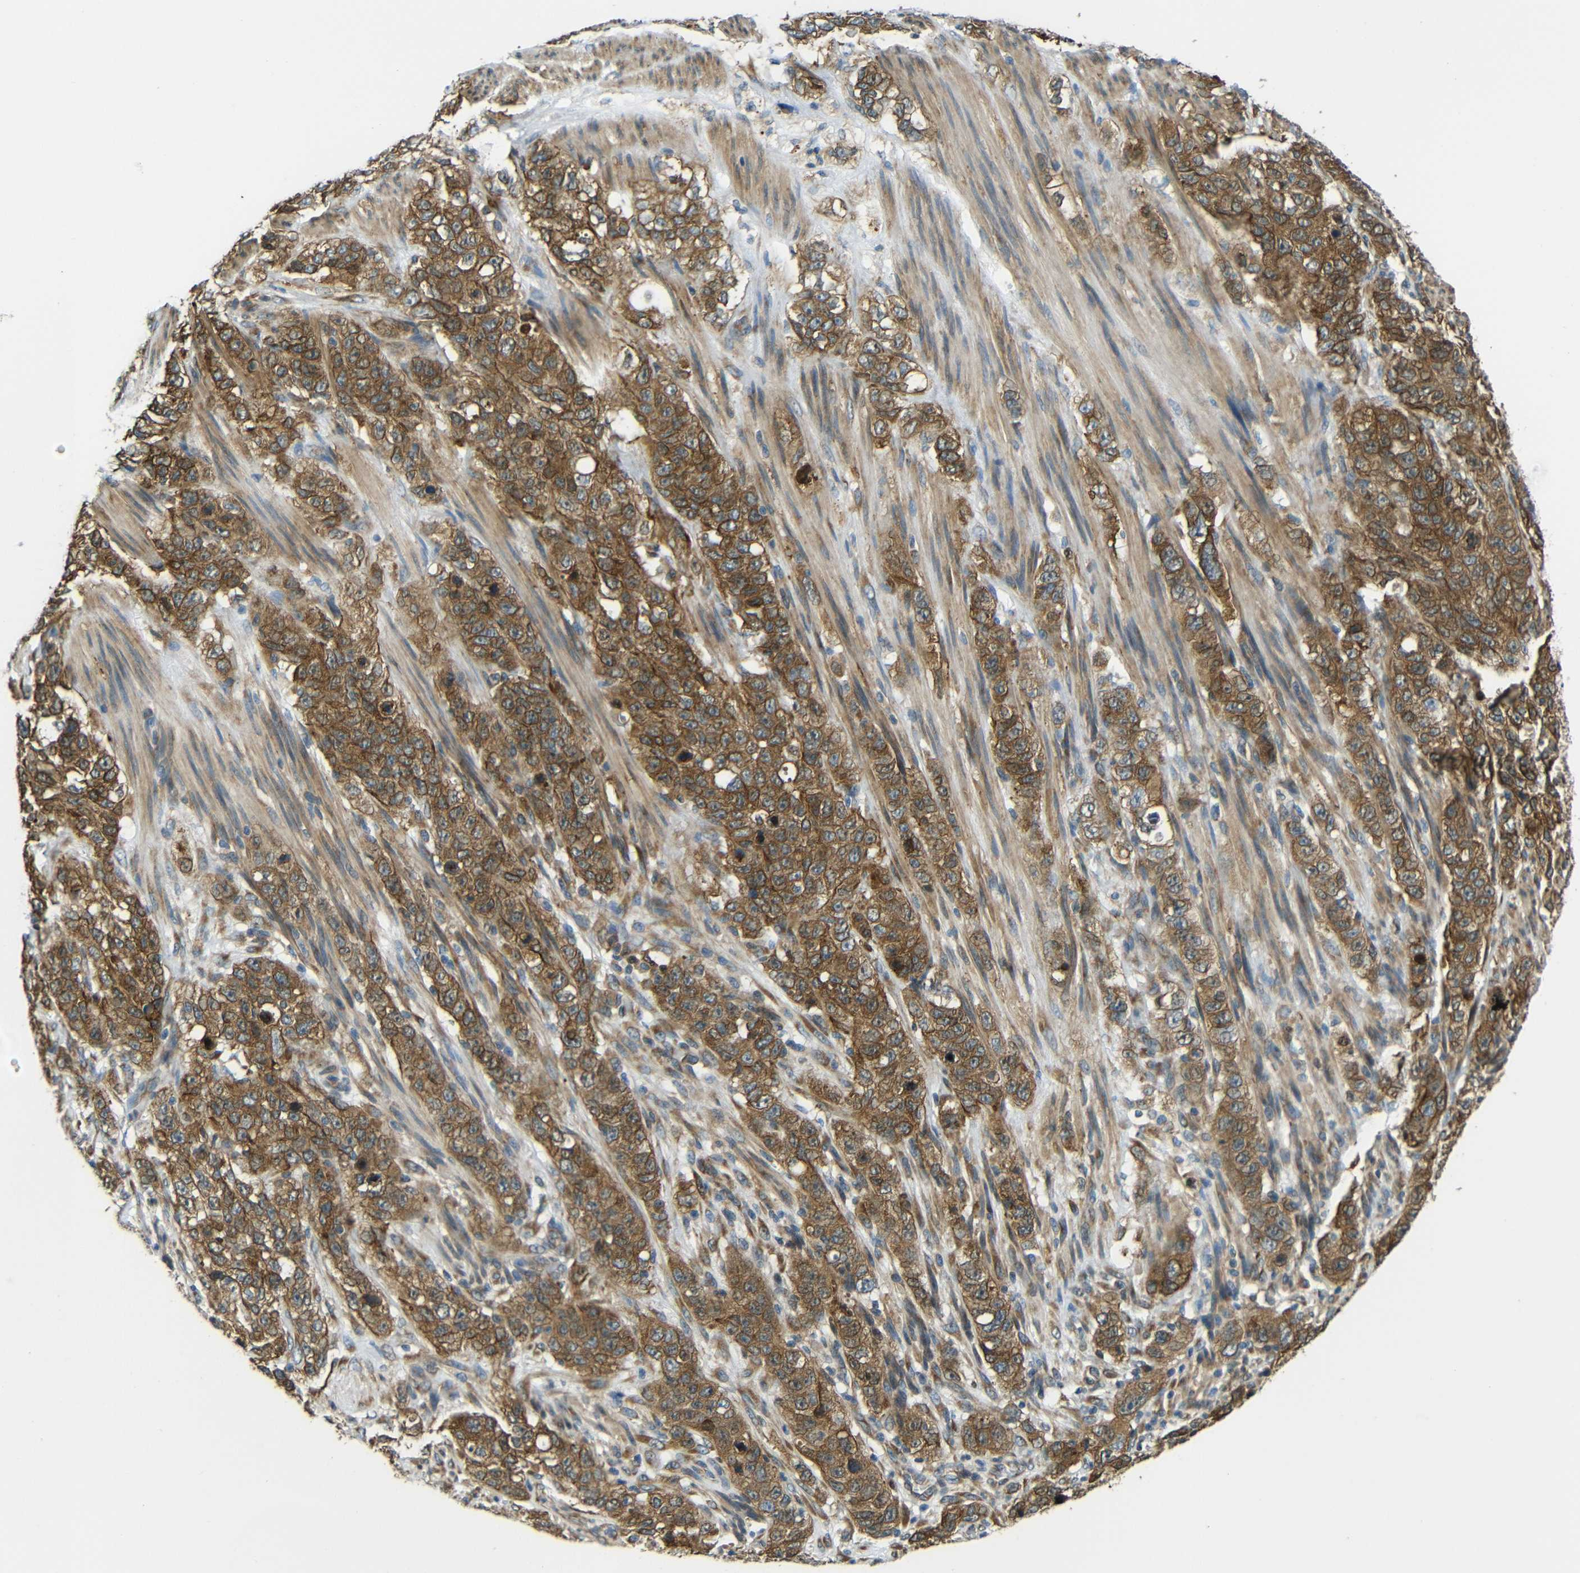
{"staining": {"intensity": "moderate", "quantity": ">75%", "location": "cytoplasmic/membranous"}, "tissue": "stomach cancer", "cell_type": "Tumor cells", "image_type": "cancer", "snomed": [{"axis": "morphology", "description": "Adenocarcinoma, NOS"}, {"axis": "topography", "description": "Stomach"}], "caption": "IHC micrograph of neoplastic tissue: adenocarcinoma (stomach) stained using immunohistochemistry (IHC) demonstrates medium levels of moderate protein expression localized specifically in the cytoplasmic/membranous of tumor cells, appearing as a cytoplasmic/membranous brown color.", "gene": "VAPB", "patient": {"sex": "male", "age": 48}}